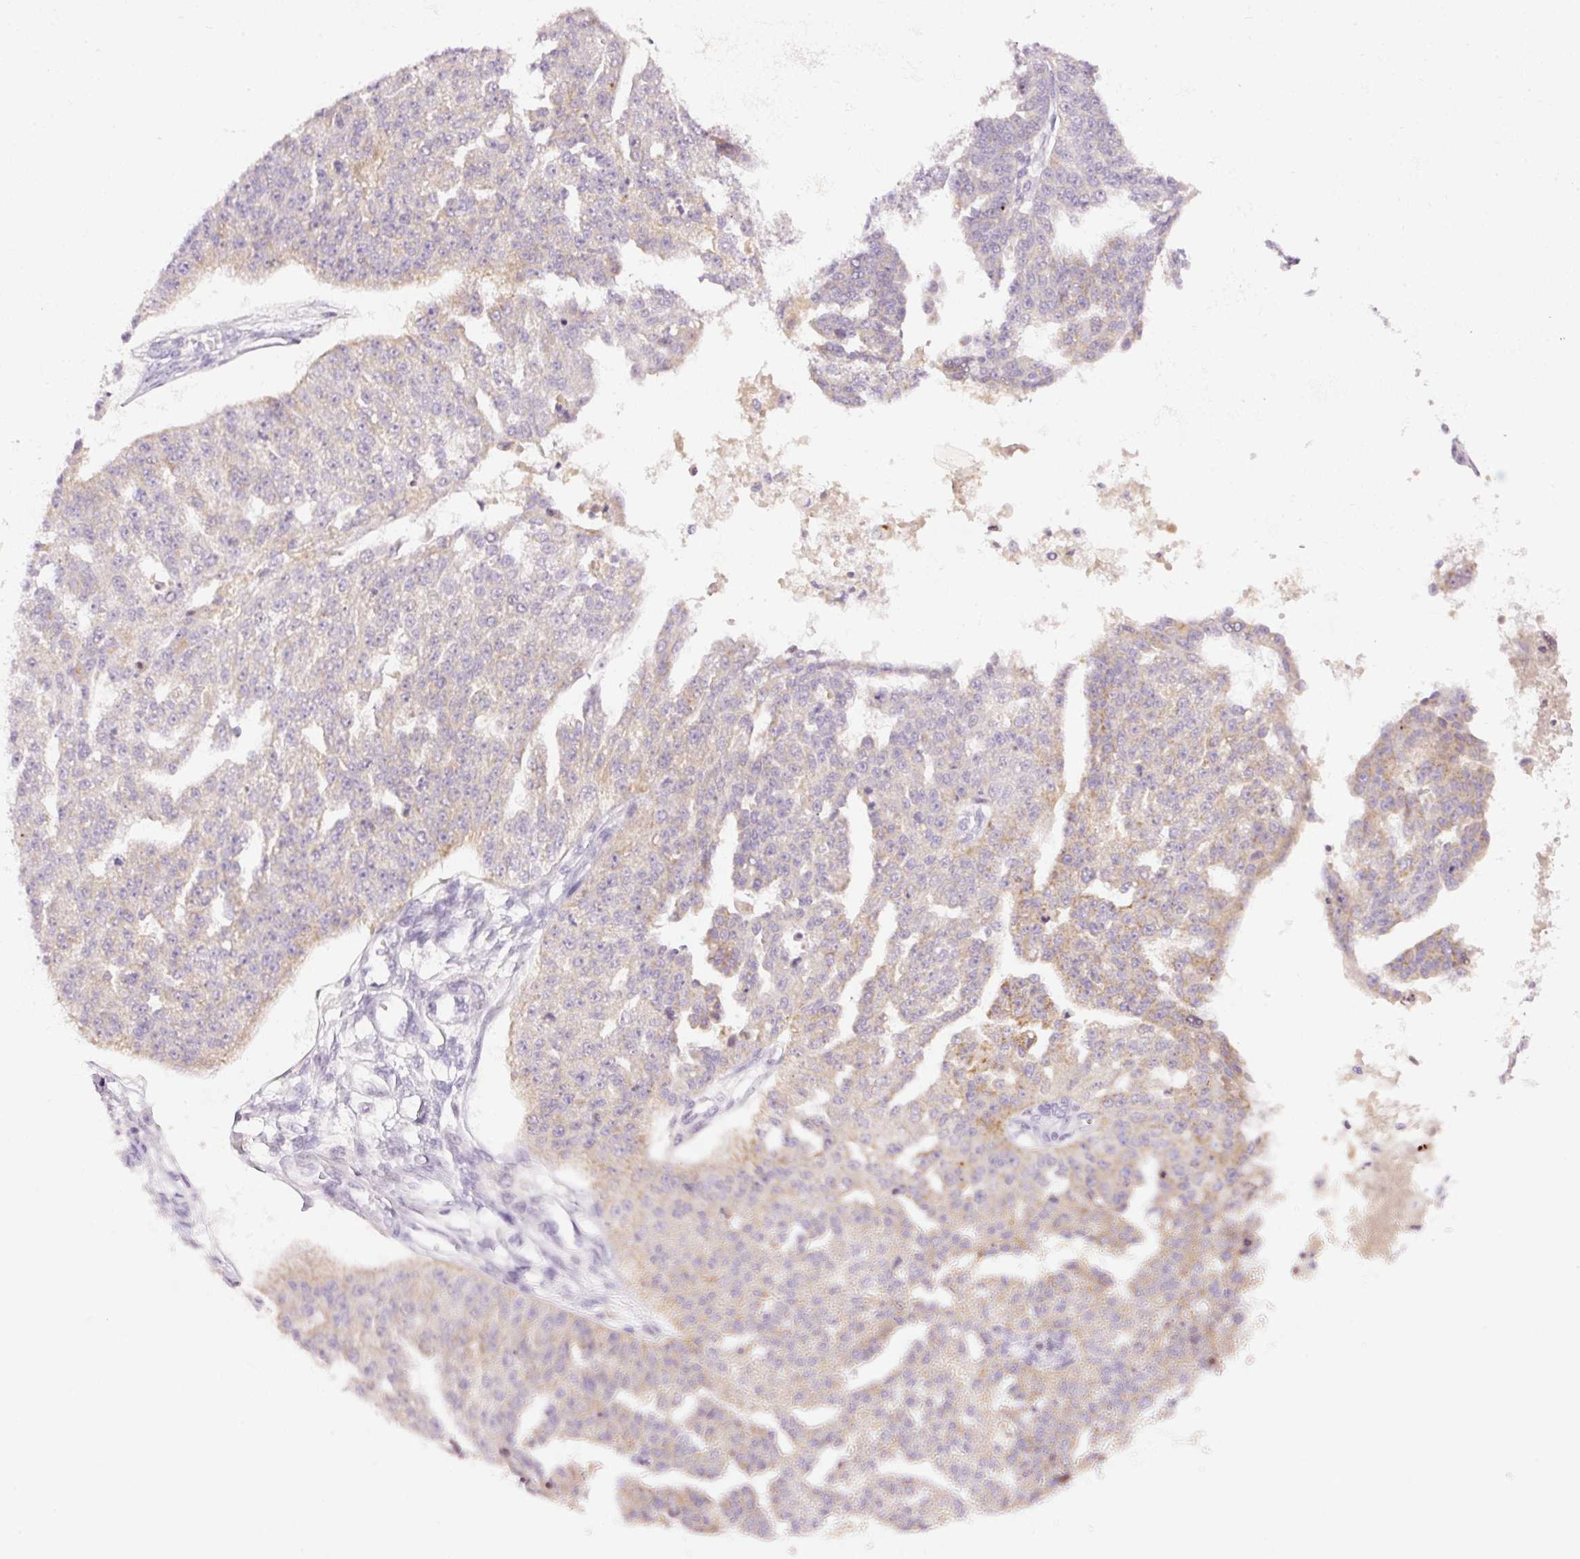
{"staining": {"intensity": "weak", "quantity": "<25%", "location": "cytoplasmic/membranous"}, "tissue": "ovarian cancer", "cell_type": "Tumor cells", "image_type": "cancer", "snomed": [{"axis": "morphology", "description": "Cystadenocarcinoma, serous, NOS"}, {"axis": "topography", "description": "Ovary"}], "caption": "DAB (3,3'-diaminobenzidine) immunohistochemical staining of ovarian cancer displays no significant expression in tumor cells. (DAB immunohistochemistry with hematoxylin counter stain).", "gene": "ABHD11", "patient": {"sex": "female", "age": 58}}